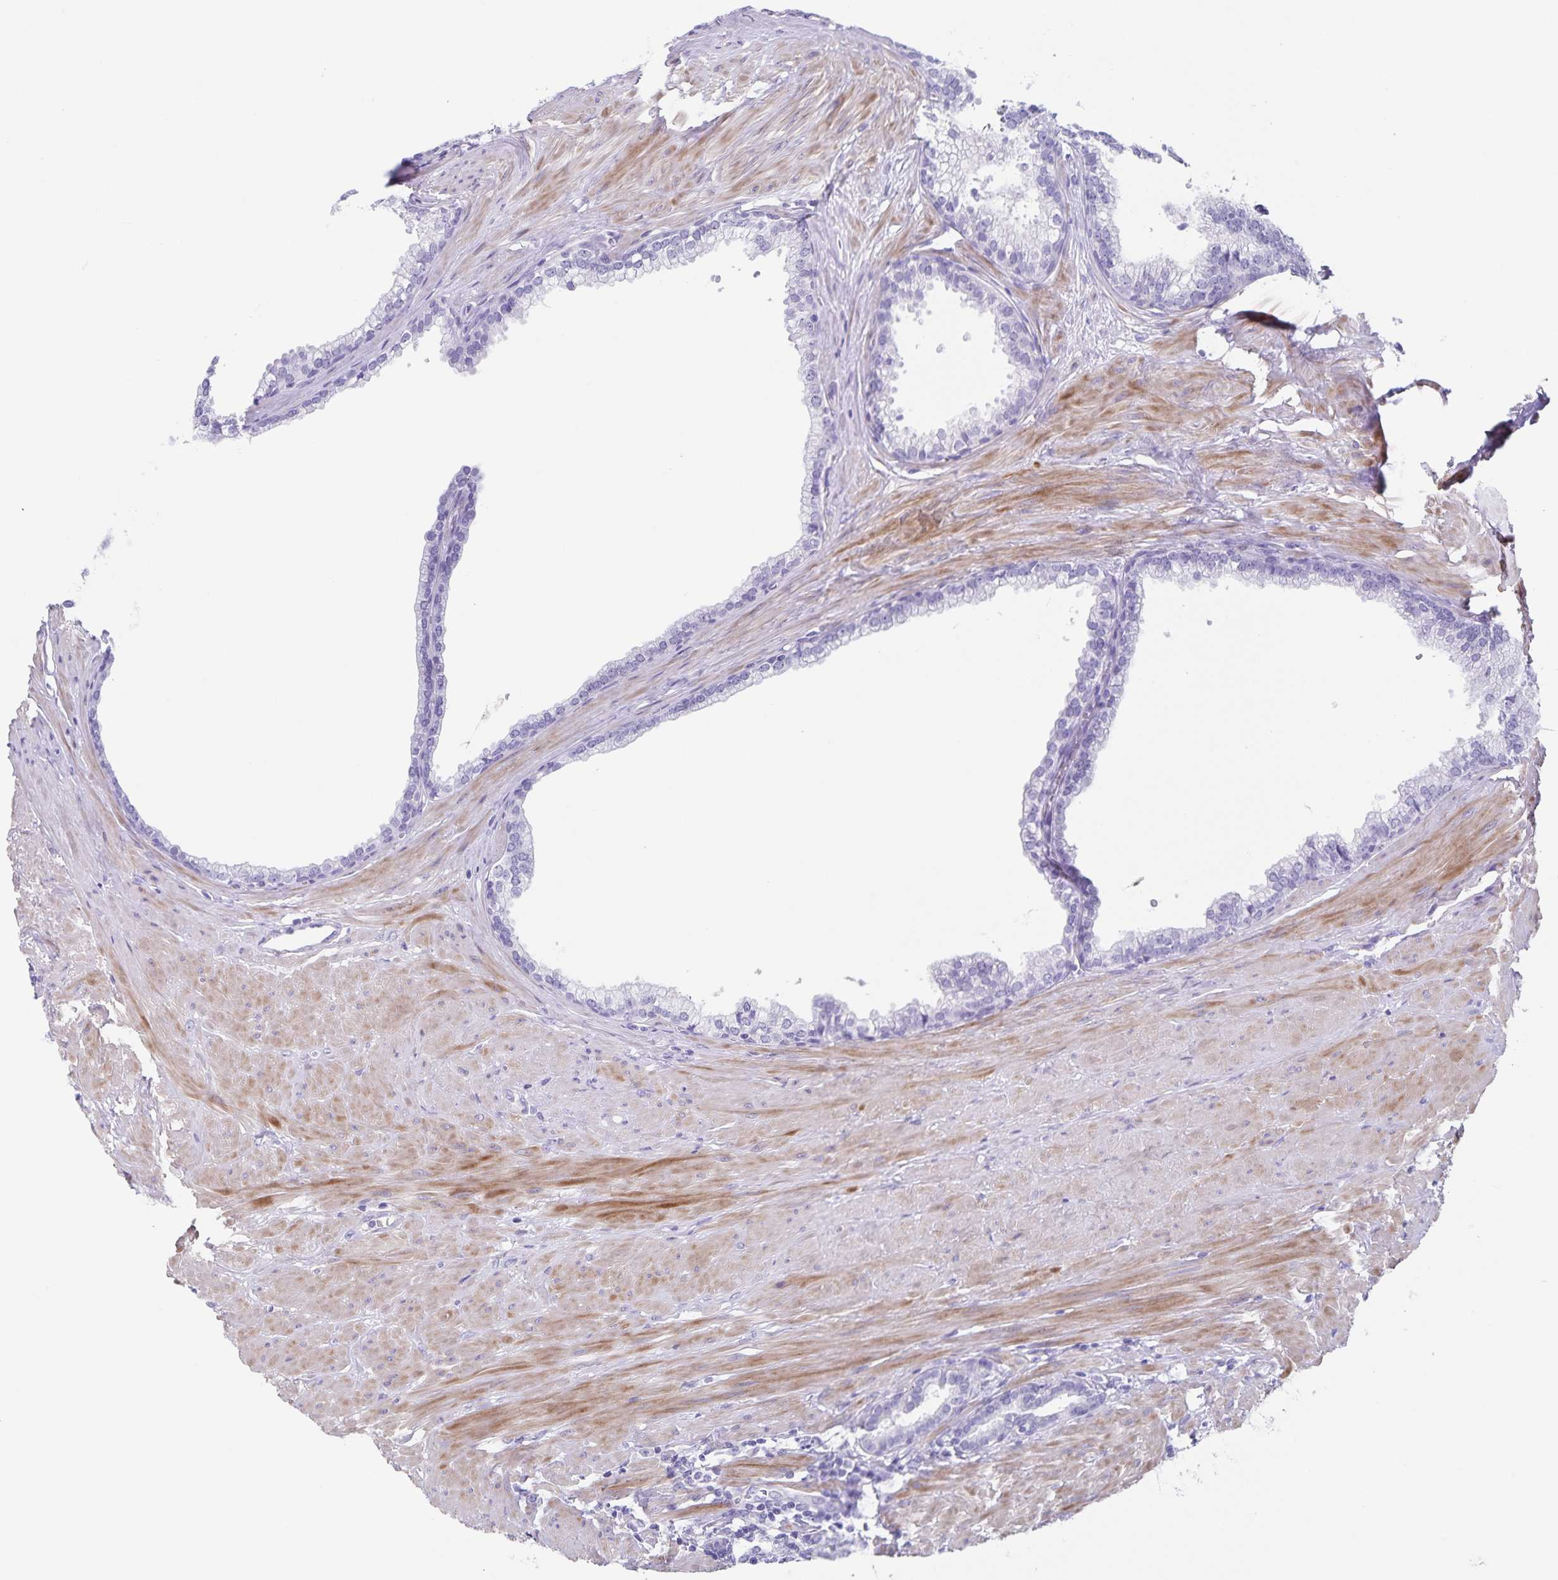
{"staining": {"intensity": "negative", "quantity": "none", "location": "none"}, "tissue": "prostate", "cell_type": "Glandular cells", "image_type": "normal", "snomed": [{"axis": "morphology", "description": "Normal tissue, NOS"}, {"axis": "topography", "description": "Prostate"}, {"axis": "topography", "description": "Peripheral nerve tissue"}], "caption": "Immunohistochemistry photomicrograph of unremarkable prostate: human prostate stained with DAB (3,3'-diaminobenzidine) displays no significant protein positivity in glandular cells.", "gene": "C11orf42", "patient": {"sex": "male", "age": 55}}